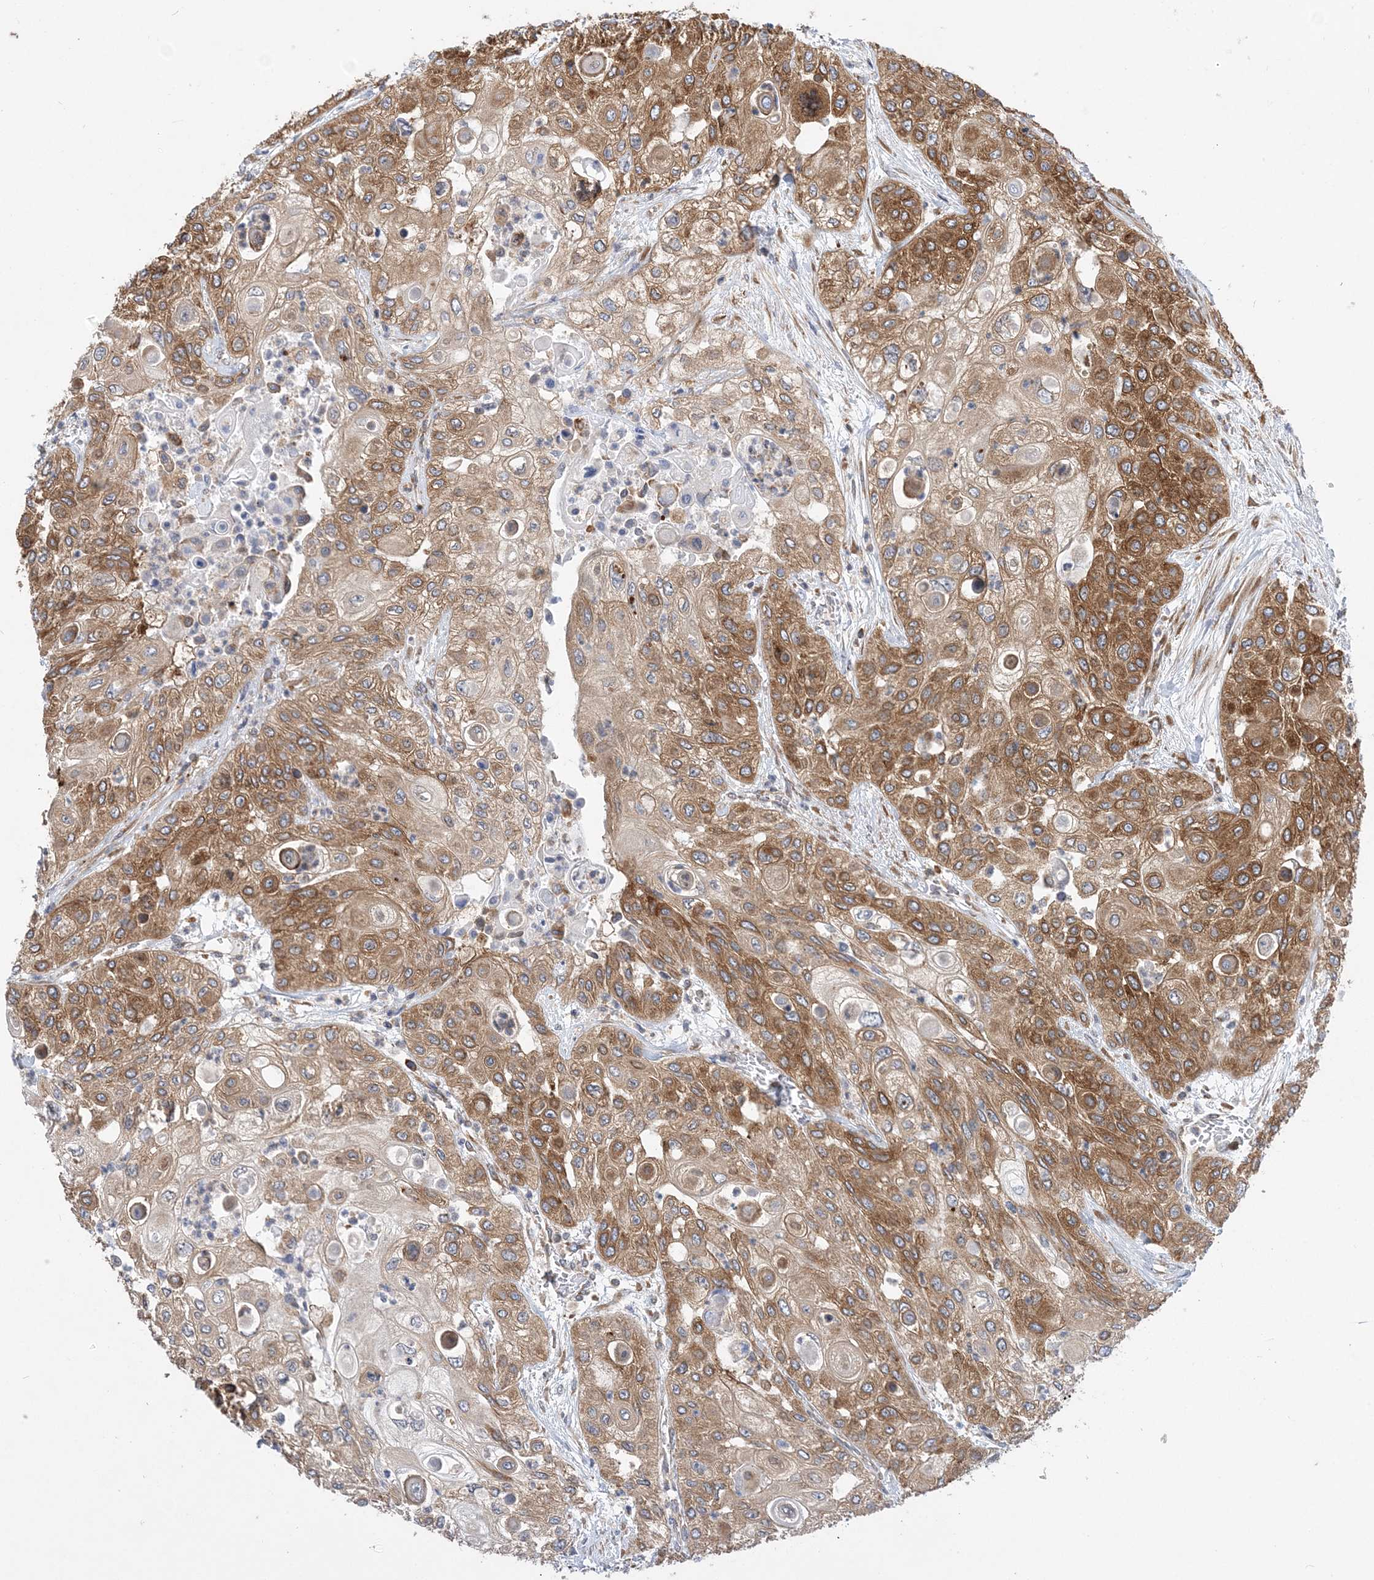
{"staining": {"intensity": "moderate", "quantity": ">75%", "location": "cytoplasmic/membranous"}, "tissue": "urothelial cancer", "cell_type": "Tumor cells", "image_type": "cancer", "snomed": [{"axis": "morphology", "description": "Urothelial carcinoma, High grade"}, {"axis": "topography", "description": "Urinary bladder"}], "caption": "Immunohistochemistry (IHC) (DAB (3,3'-diaminobenzidine)) staining of high-grade urothelial carcinoma reveals moderate cytoplasmic/membranous protein staining in approximately >75% of tumor cells.", "gene": "LARP4B", "patient": {"sex": "female", "age": 79}}